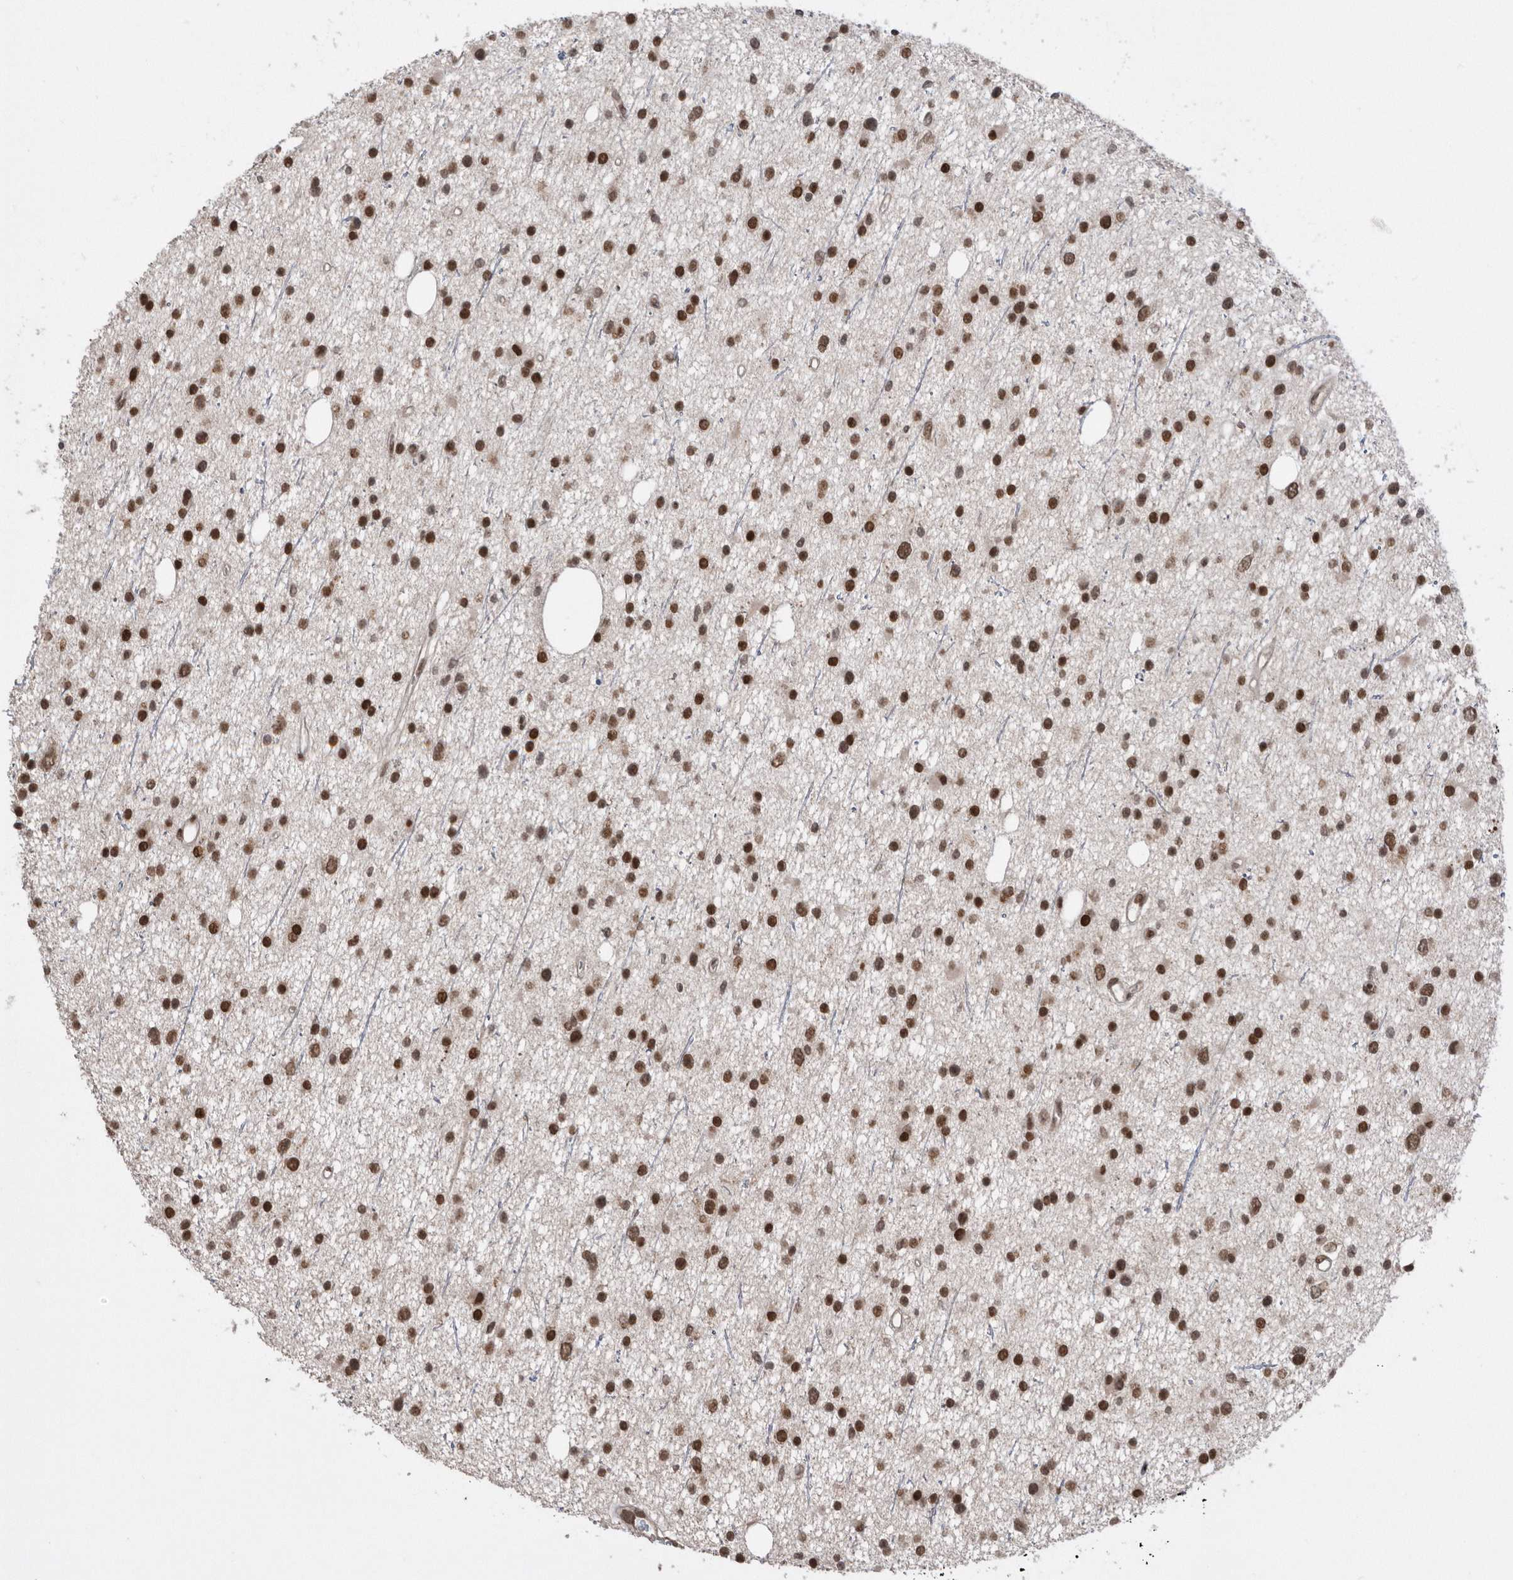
{"staining": {"intensity": "strong", "quantity": ">75%", "location": "nuclear"}, "tissue": "glioma", "cell_type": "Tumor cells", "image_type": "cancer", "snomed": [{"axis": "morphology", "description": "Glioma, malignant, Low grade"}, {"axis": "topography", "description": "Cerebral cortex"}], "caption": "Glioma stained for a protein (brown) shows strong nuclear positive expression in approximately >75% of tumor cells.", "gene": "TDRD3", "patient": {"sex": "female", "age": 39}}